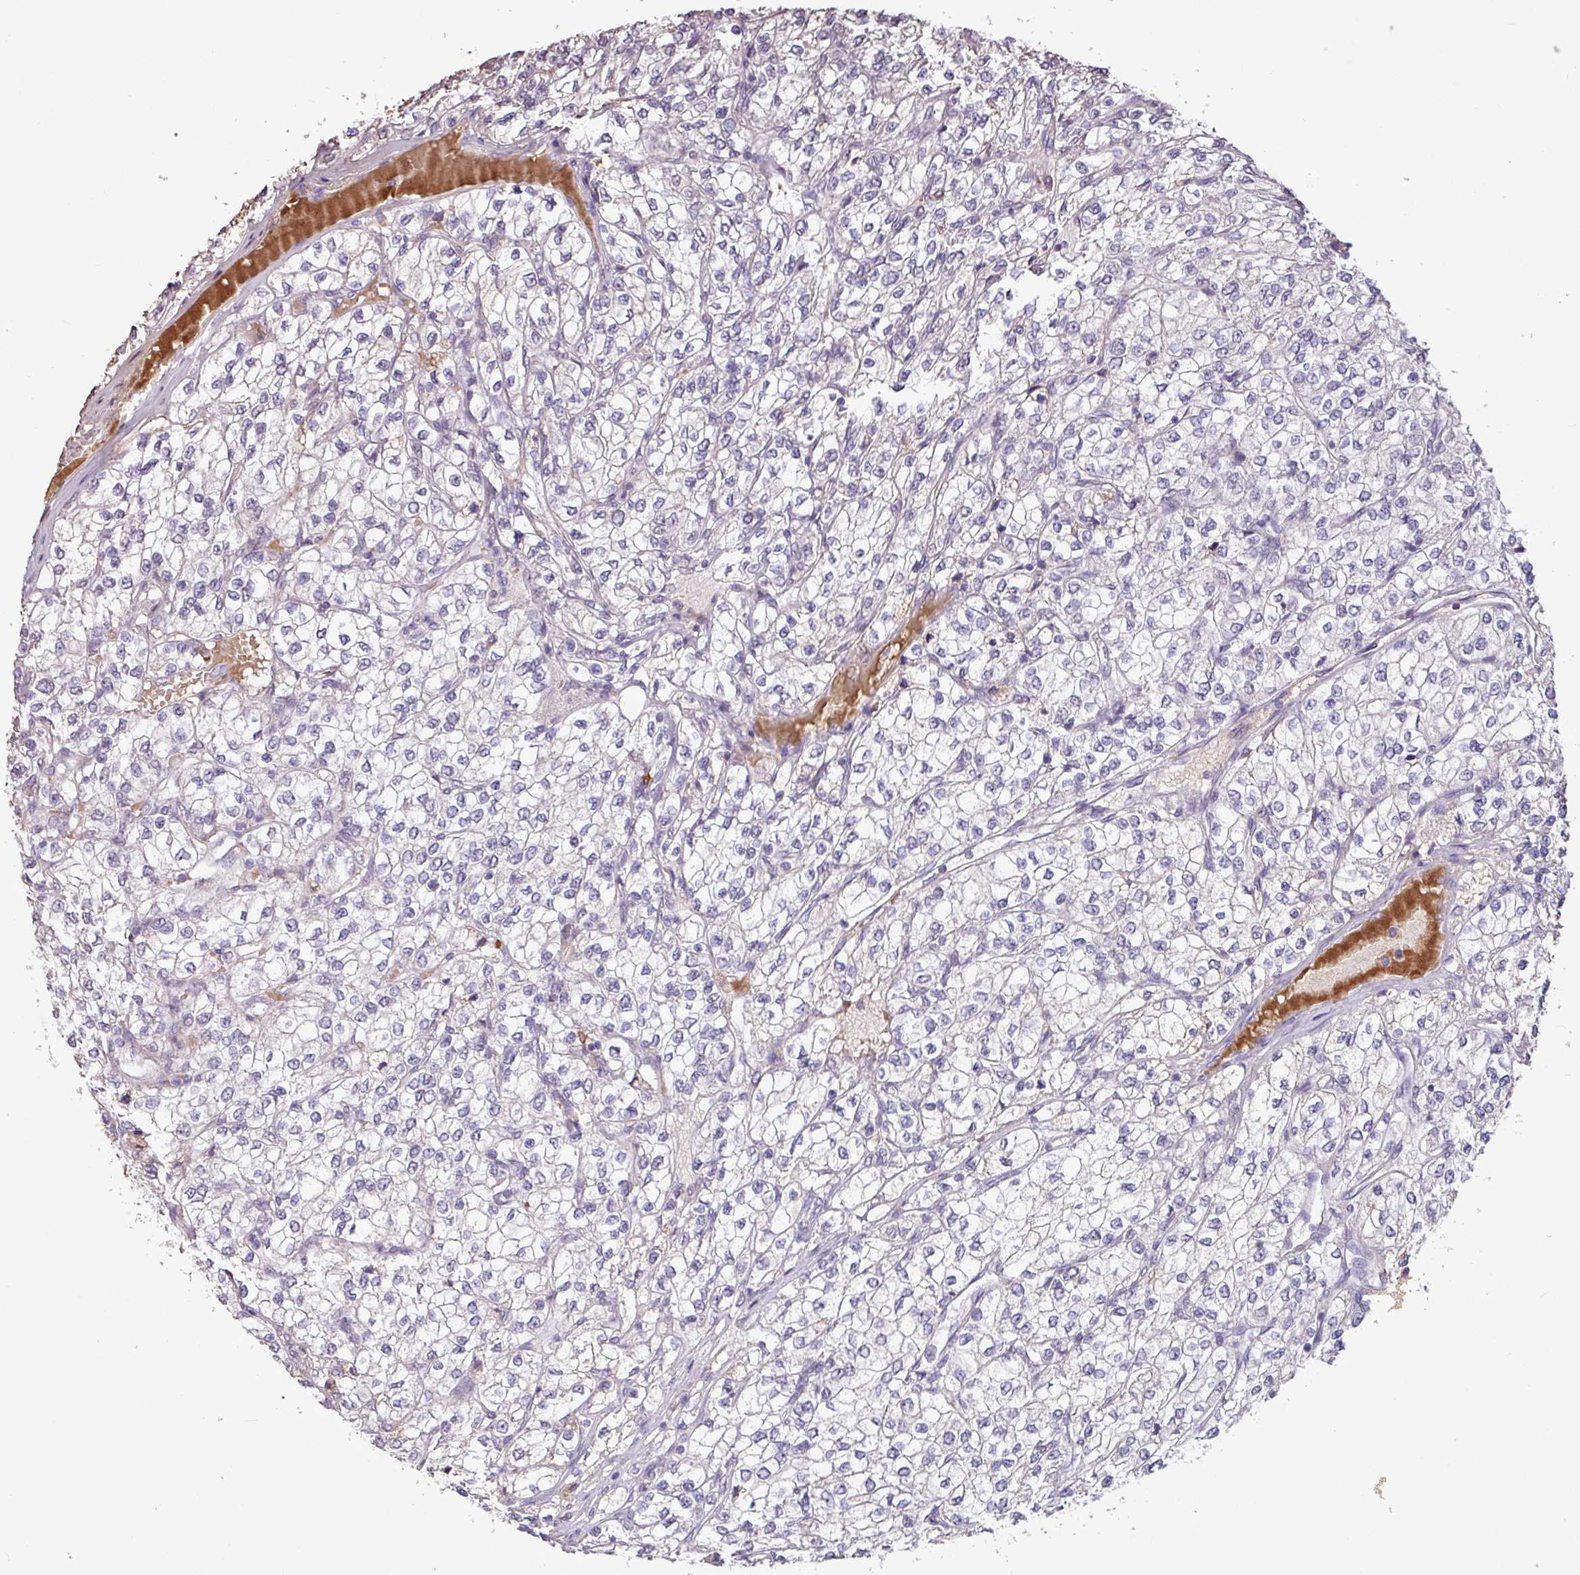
{"staining": {"intensity": "negative", "quantity": "none", "location": "none"}, "tissue": "renal cancer", "cell_type": "Tumor cells", "image_type": "cancer", "snomed": [{"axis": "morphology", "description": "Adenocarcinoma, NOS"}, {"axis": "topography", "description": "Kidney"}], "caption": "Adenocarcinoma (renal) stained for a protein using immunohistochemistry demonstrates no staining tumor cells.", "gene": "L3MBTL3", "patient": {"sex": "male", "age": 80}}